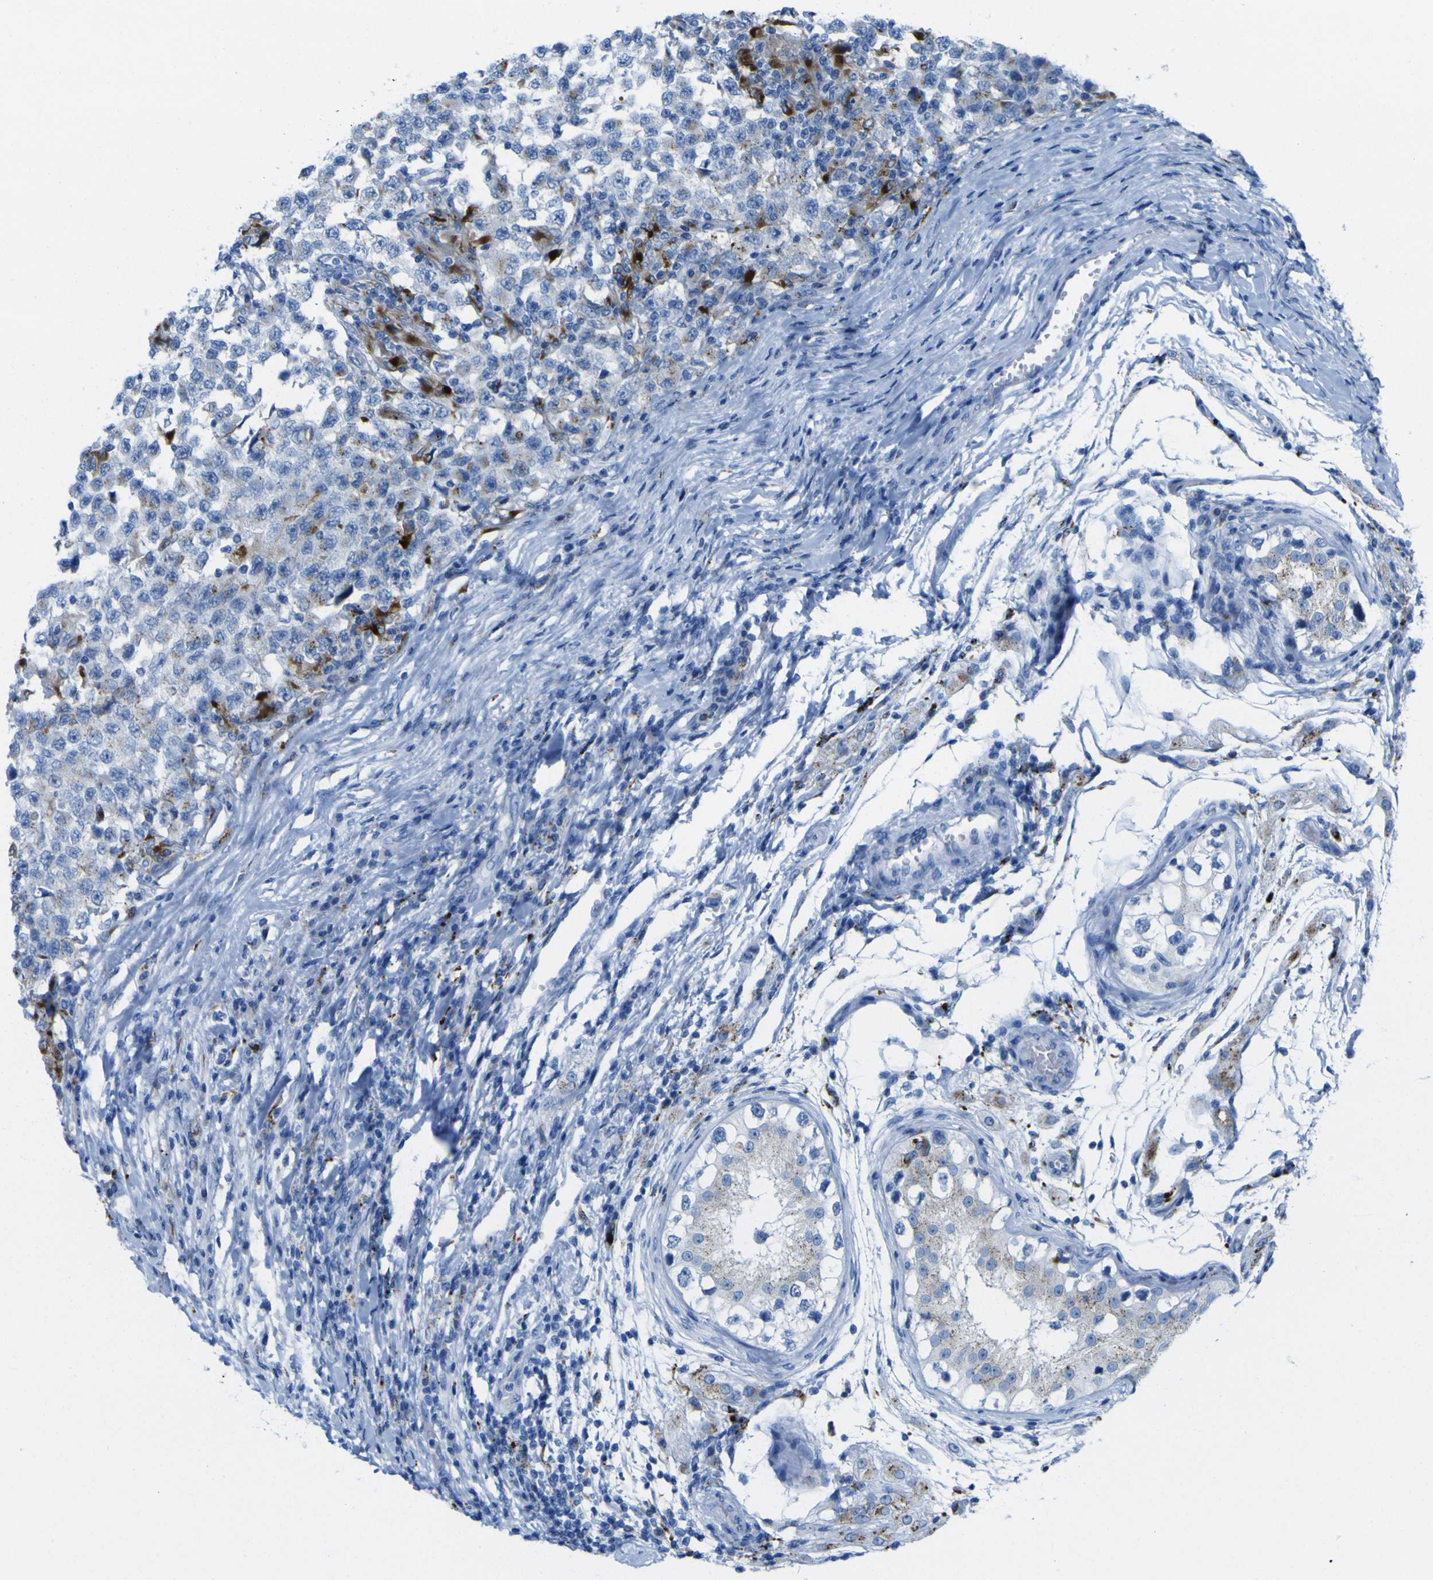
{"staining": {"intensity": "strong", "quantity": "<25%", "location": "cytoplasmic/membranous"}, "tissue": "testis cancer", "cell_type": "Tumor cells", "image_type": "cancer", "snomed": [{"axis": "morphology", "description": "Carcinoma, Embryonal, NOS"}, {"axis": "topography", "description": "Testis"}], "caption": "The image shows immunohistochemical staining of embryonal carcinoma (testis). There is strong cytoplasmic/membranous expression is appreciated in about <25% of tumor cells.", "gene": "PLD3", "patient": {"sex": "male", "age": 21}}